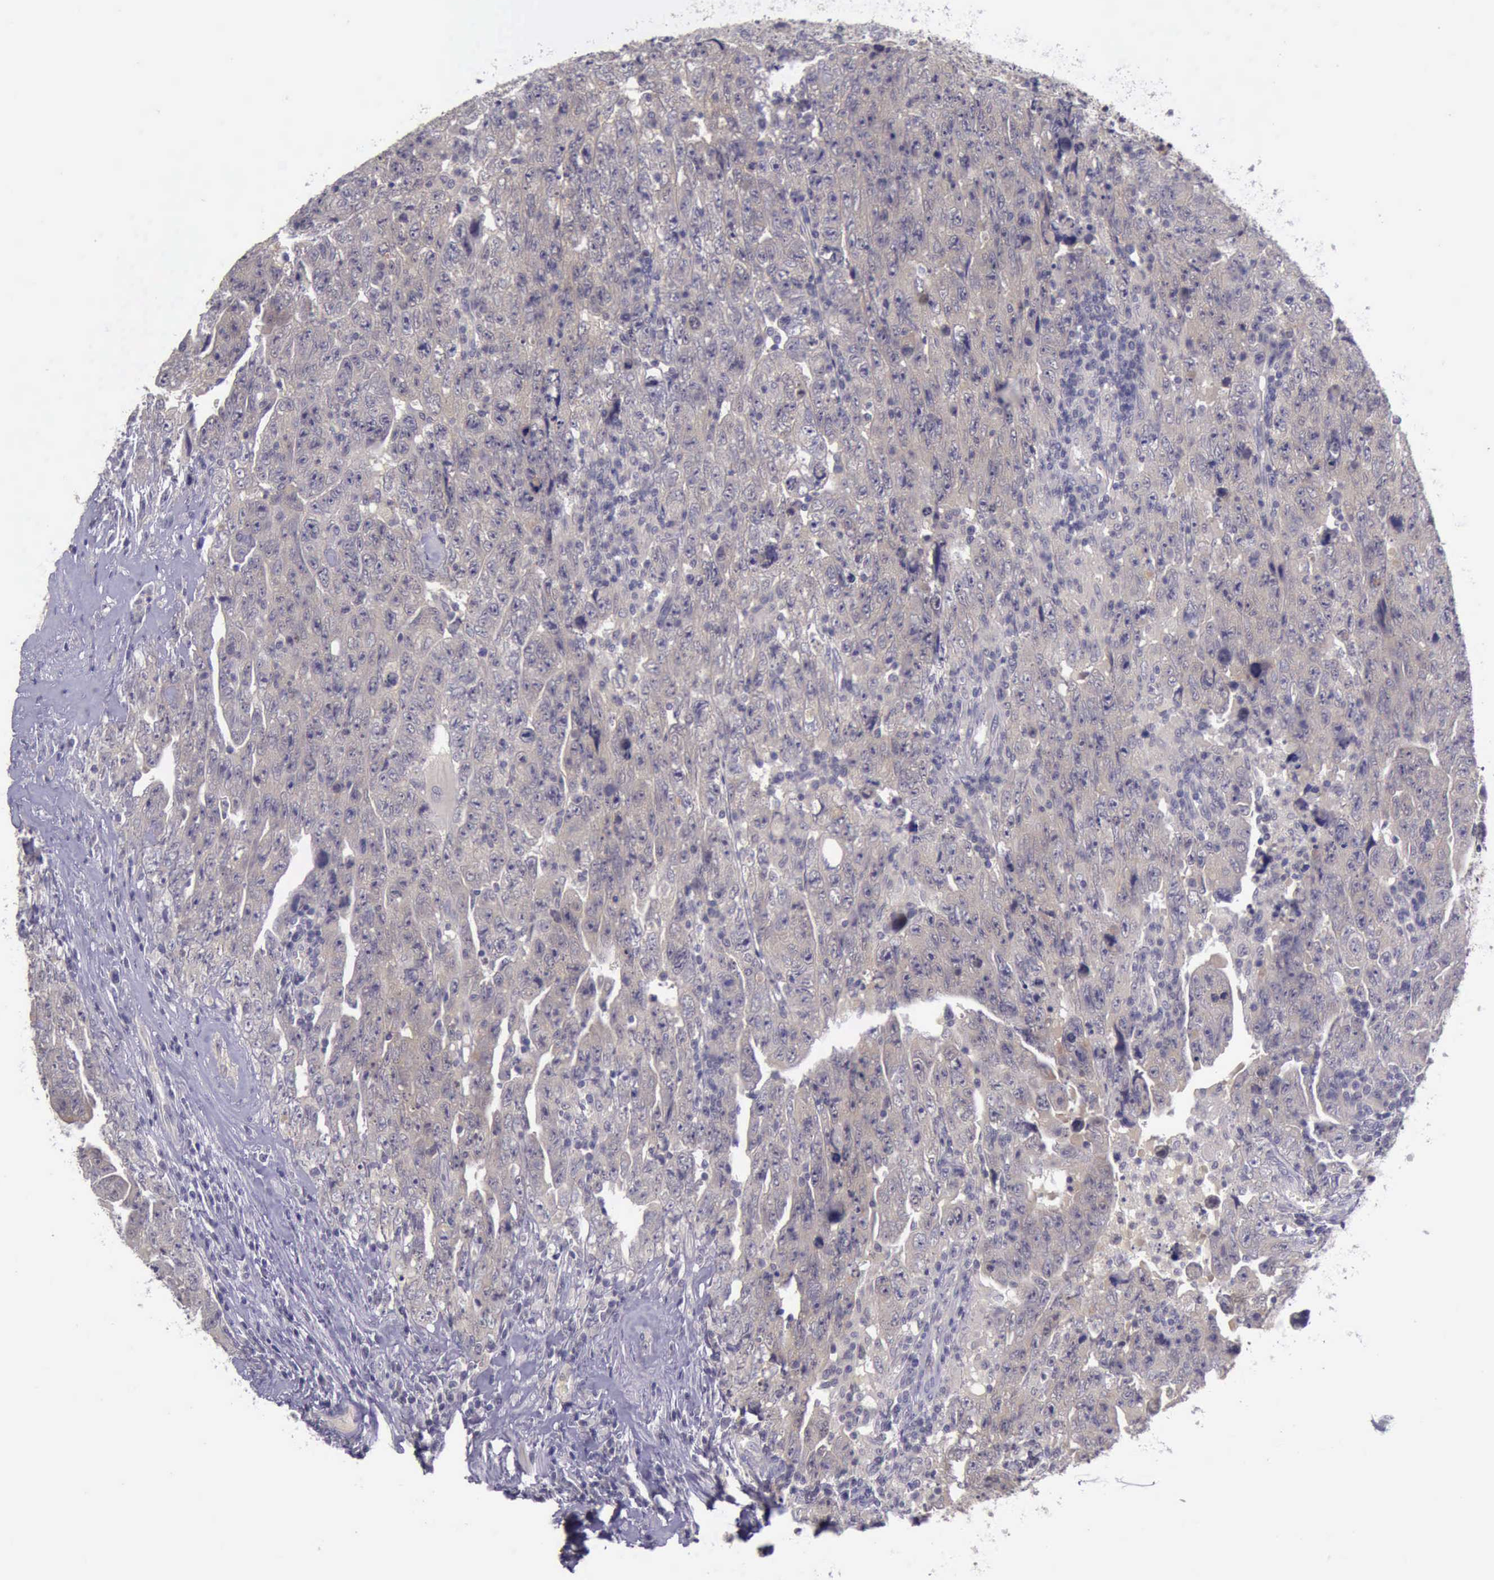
{"staining": {"intensity": "weak", "quantity": ">75%", "location": "cytoplasmic/membranous"}, "tissue": "testis cancer", "cell_type": "Tumor cells", "image_type": "cancer", "snomed": [{"axis": "morphology", "description": "Carcinoma, Embryonal, NOS"}, {"axis": "topography", "description": "Testis"}], "caption": "Protein expression analysis of testis cancer (embryonal carcinoma) shows weak cytoplasmic/membranous staining in approximately >75% of tumor cells. The staining was performed using DAB (3,3'-diaminobenzidine), with brown indicating positive protein expression. Nuclei are stained blue with hematoxylin.", "gene": "ARNT2", "patient": {"sex": "male", "age": 28}}